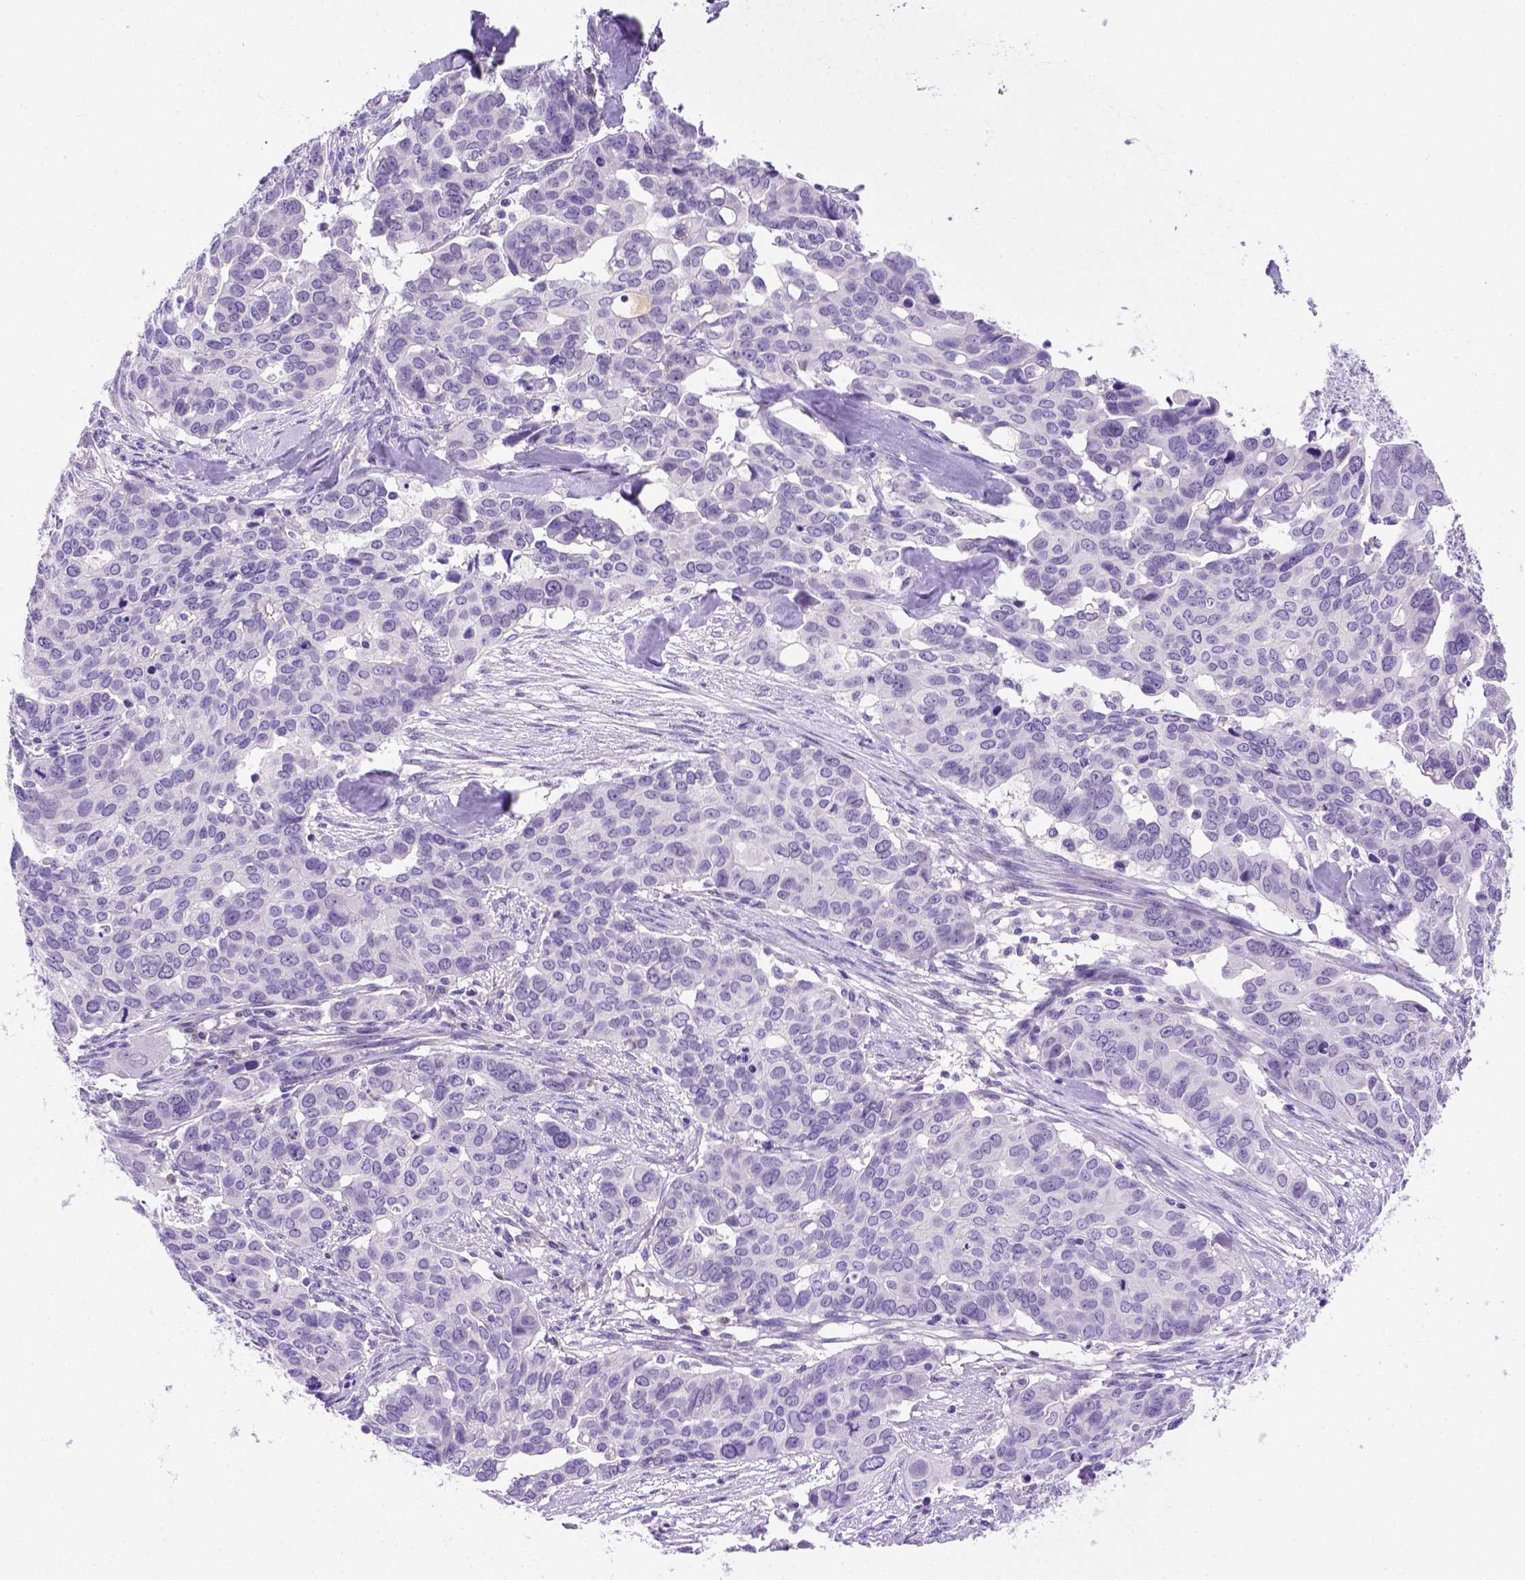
{"staining": {"intensity": "negative", "quantity": "none", "location": "none"}, "tissue": "ovarian cancer", "cell_type": "Tumor cells", "image_type": "cancer", "snomed": [{"axis": "morphology", "description": "Carcinoma, endometroid"}, {"axis": "topography", "description": "Ovary"}], "caption": "Histopathology image shows no protein staining in tumor cells of ovarian endometroid carcinoma tissue.", "gene": "FAM81B", "patient": {"sex": "female", "age": 78}}